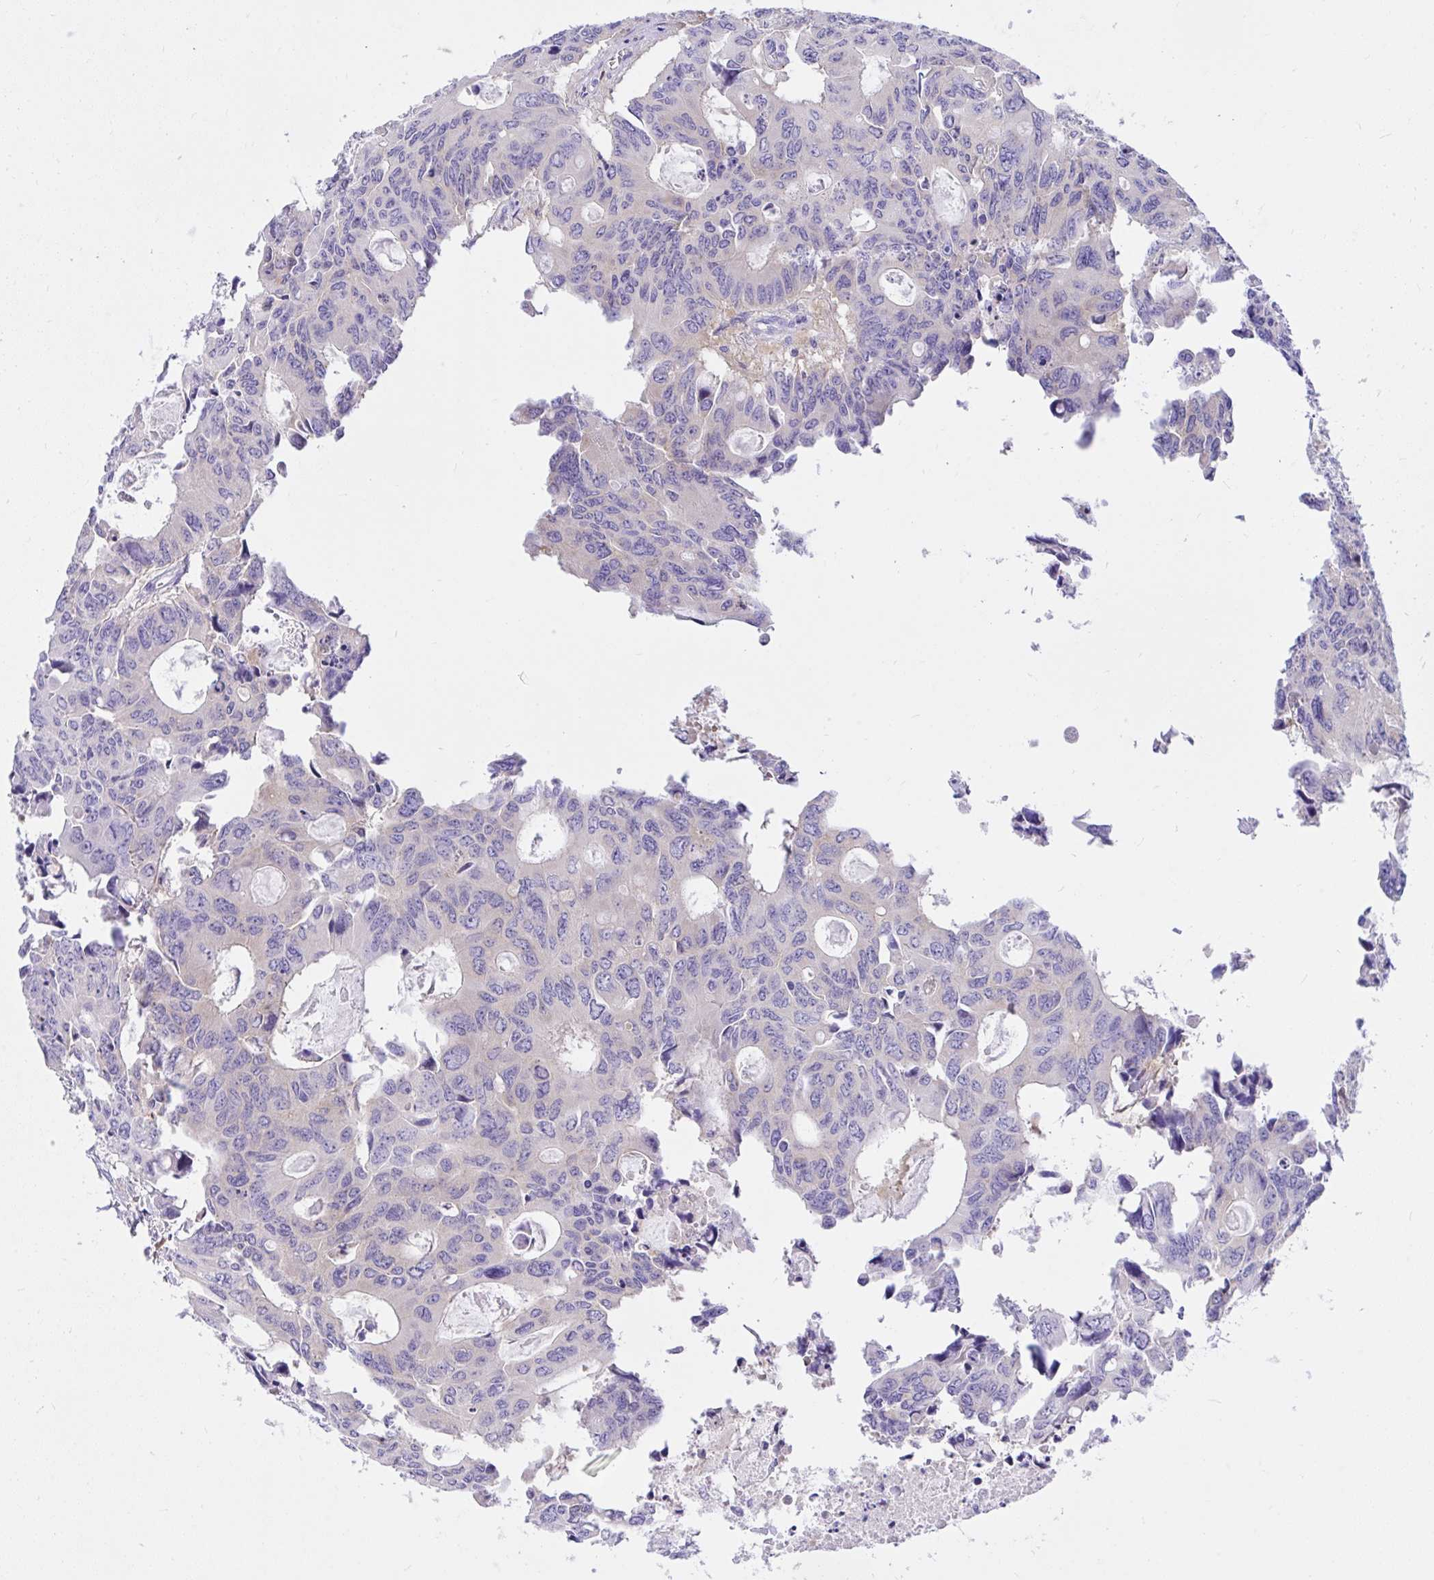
{"staining": {"intensity": "negative", "quantity": "none", "location": "none"}, "tissue": "colorectal cancer", "cell_type": "Tumor cells", "image_type": "cancer", "snomed": [{"axis": "morphology", "description": "Adenocarcinoma, NOS"}, {"axis": "topography", "description": "Rectum"}], "caption": "Immunohistochemistry (IHC) of colorectal cancer (adenocarcinoma) exhibits no expression in tumor cells.", "gene": "TLN2", "patient": {"sex": "male", "age": 76}}